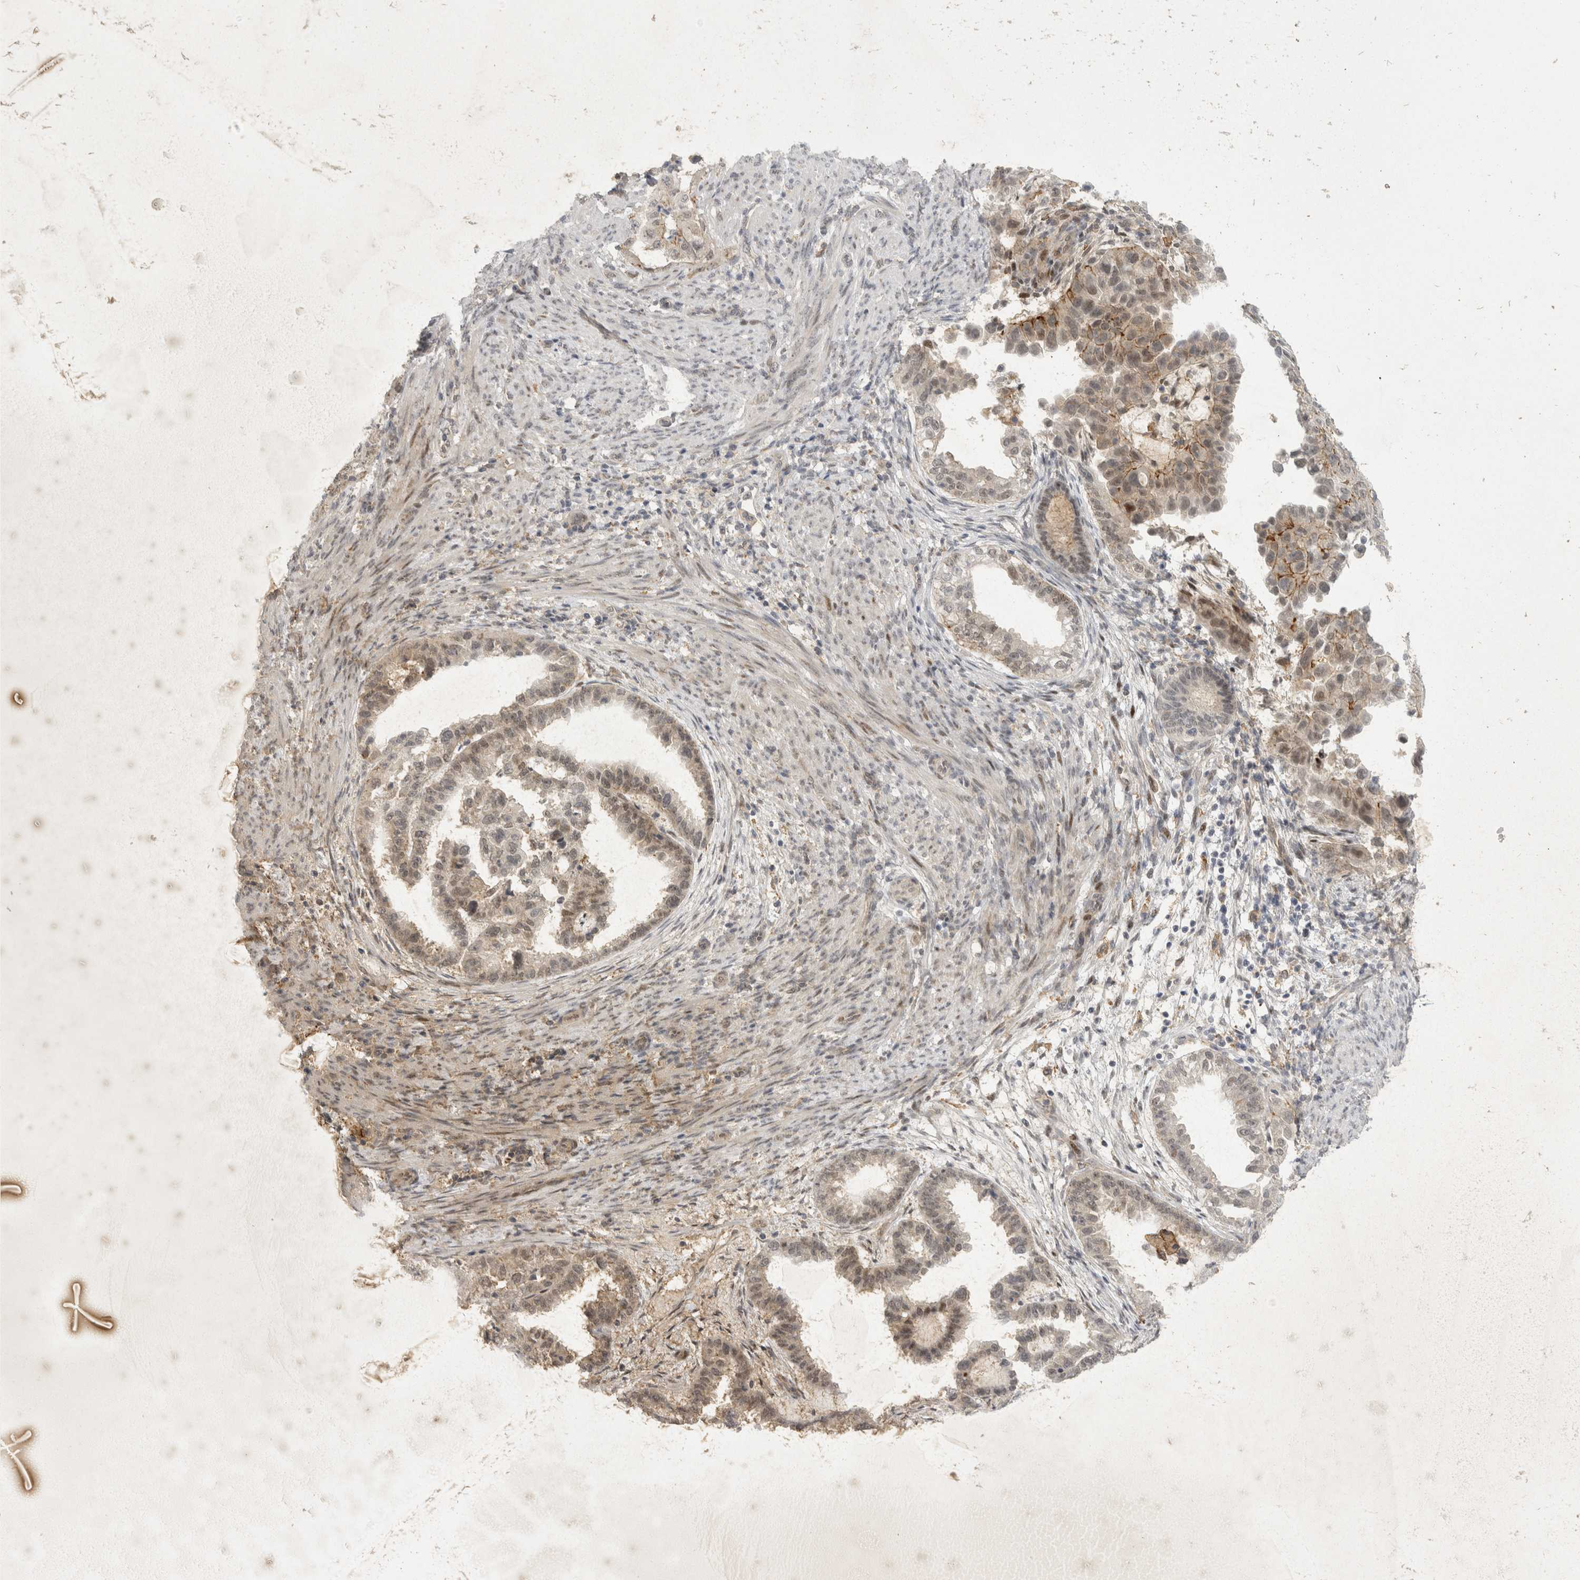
{"staining": {"intensity": "weak", "quantity": "25%-75%", "location": "cytoplasmic/membranous"}, "tissue": "endometrial cancer", "cell_type": "Tumor cells", "image_type": "cancer", "snomed": [{"axis": "morphology", "description": "Adenocarcinoma, NOS"}, {"axis": "topography", "description": "Endometrium"}], "caption": "IHC staining of adenocarcinoma (endometrial), which displays low levels of weak cytoplasmic/membranous staining in approximately 25%-75% of tumor cells indicating weak cytoplasmic/membranous protein staining. The staining was performed using DAB (3,3'-diaminobenzidine) (brown) for protein detection and nuclei were counterstained in hematoxylin (blue).", "gene": "TOM1L2", "patient": {"sex": "female", "age": 85}}